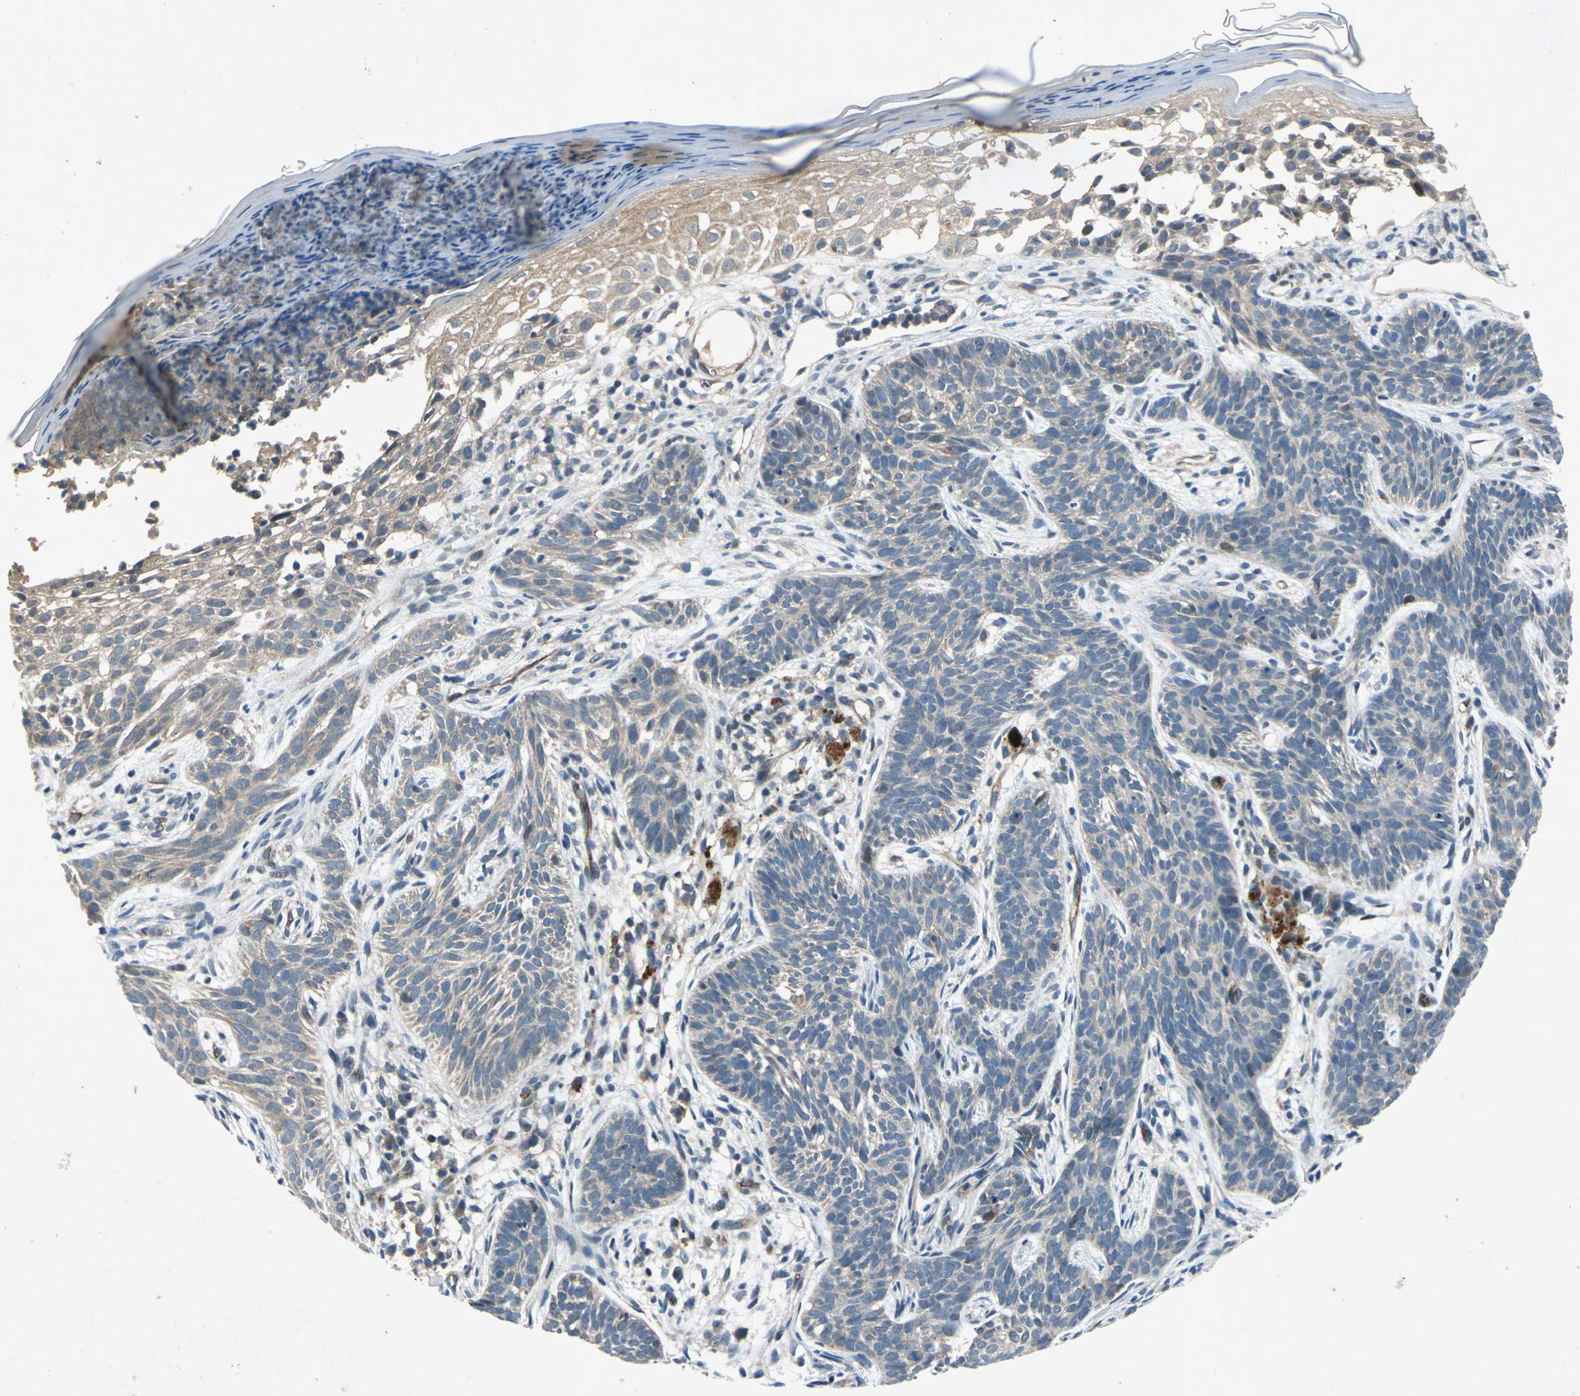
{"staining": {"intensity": "negative", "quantity": "none", "location": "none"}, "tissue": "skin cancer", "cell_type": "Tumor cells", "image_type": "cancer", "snomed": [{"axis": "morphology", "description": "Normal tissue, NOS"}, {"axis": "morphology", "description": "Basal cell carcinoma"}, {"axis": "topography", "description": "Skin"}], "caption": "Skin cancer stained for a protein using immunohistochemistry reveals no expression tumor cells.", "gene": "EMCN", "patient": {"sex": "female", "age": 69}}